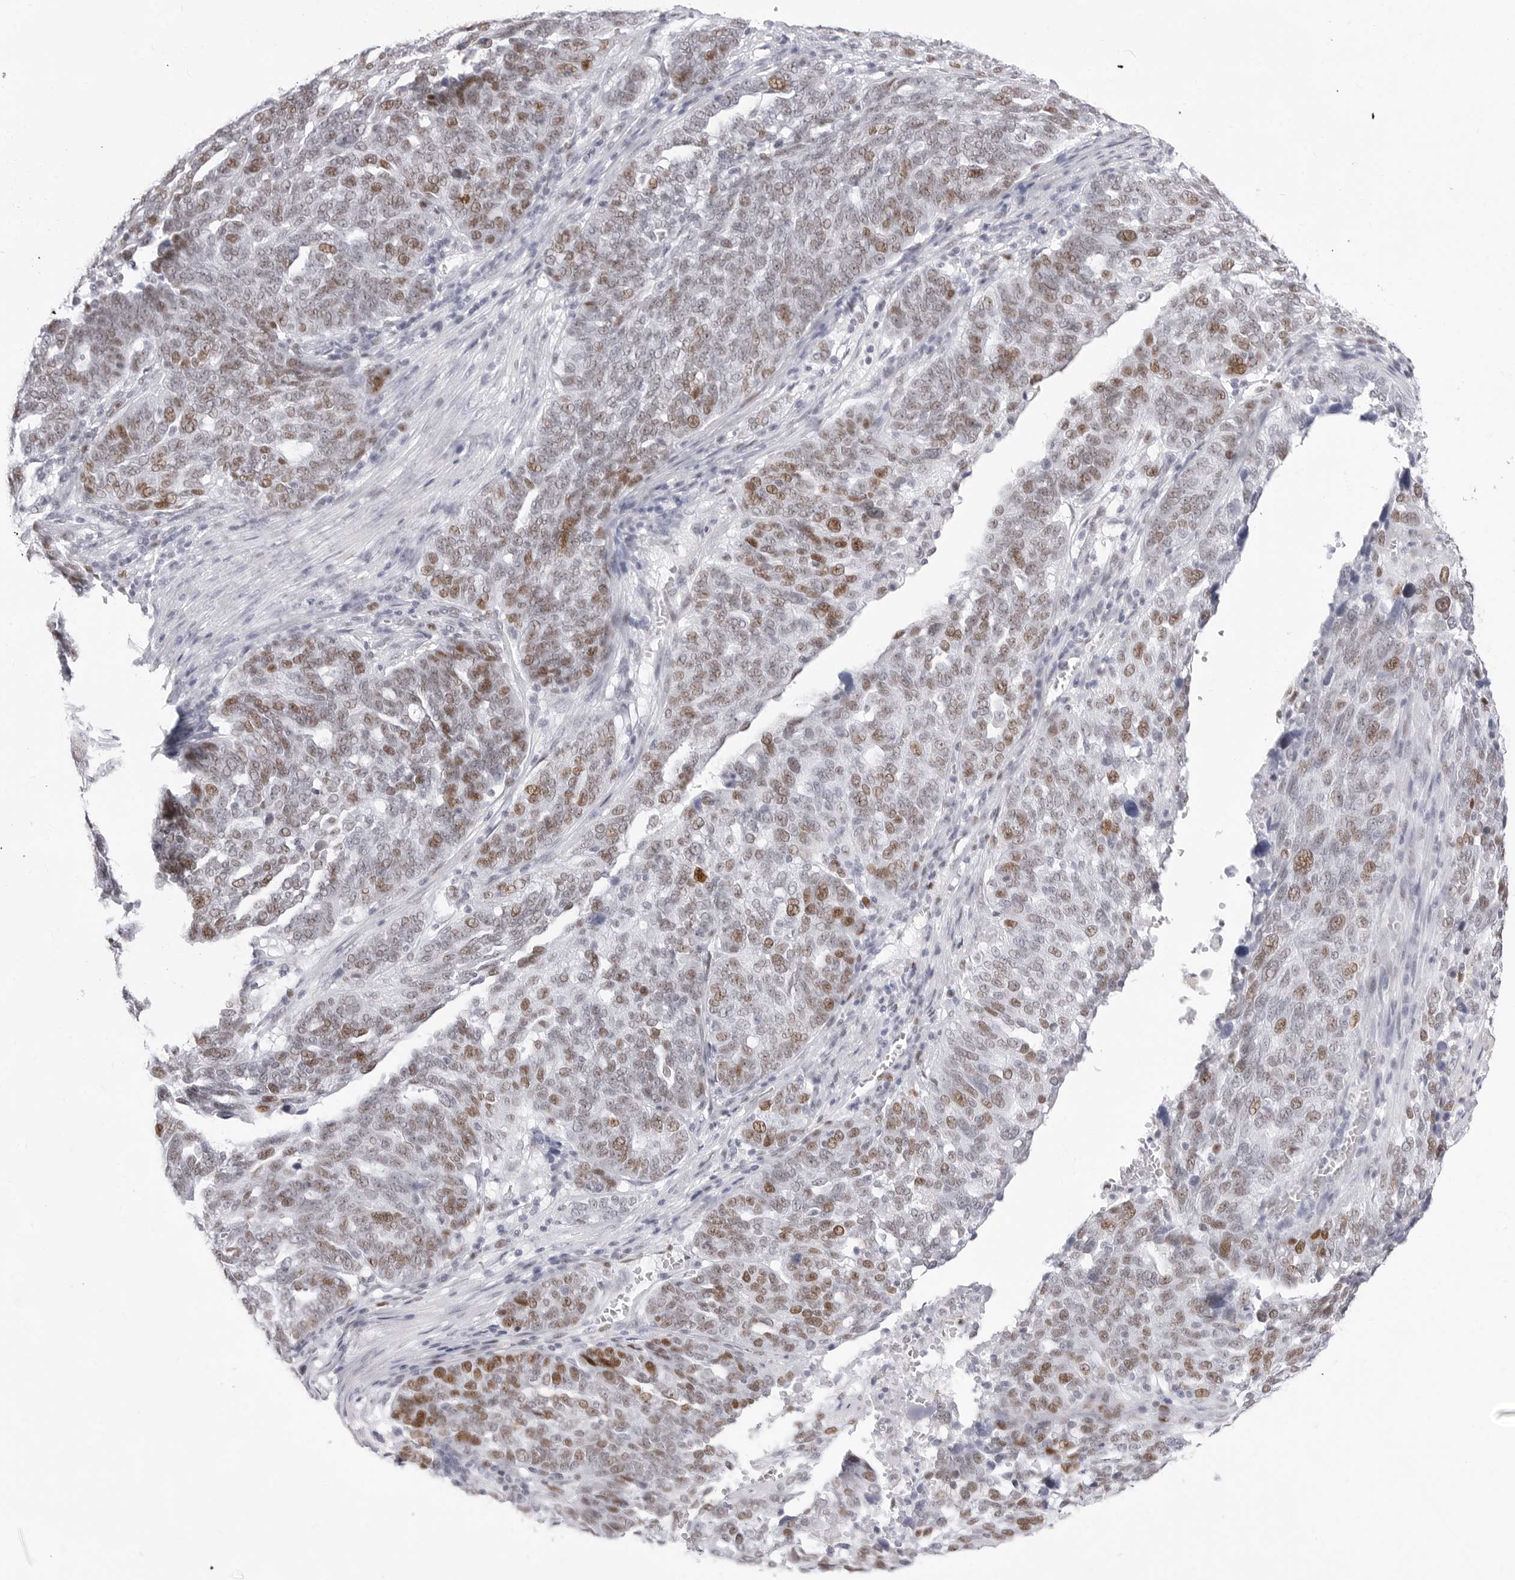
{"staining": {"intensity": "moderate", "quantity": "25%-75%", "location": "nuclear"}, "tissue": "ovarian cancer", "cell_type": "Tumor cells", "image_type": "cancer", "snomed": [{"axis": "morphology", "description": "Cystadenocarcinoma, serous, NOS"}, {"axis": "topography", "description": "Ovary"}], "caption": "Brown immunohistochemical staining in ovarian cancer shows moderate nuclear expression in about 25%-75% of tumor cells.", "gene": "NASP", "patient": {"sex": "female", "age": 59}}